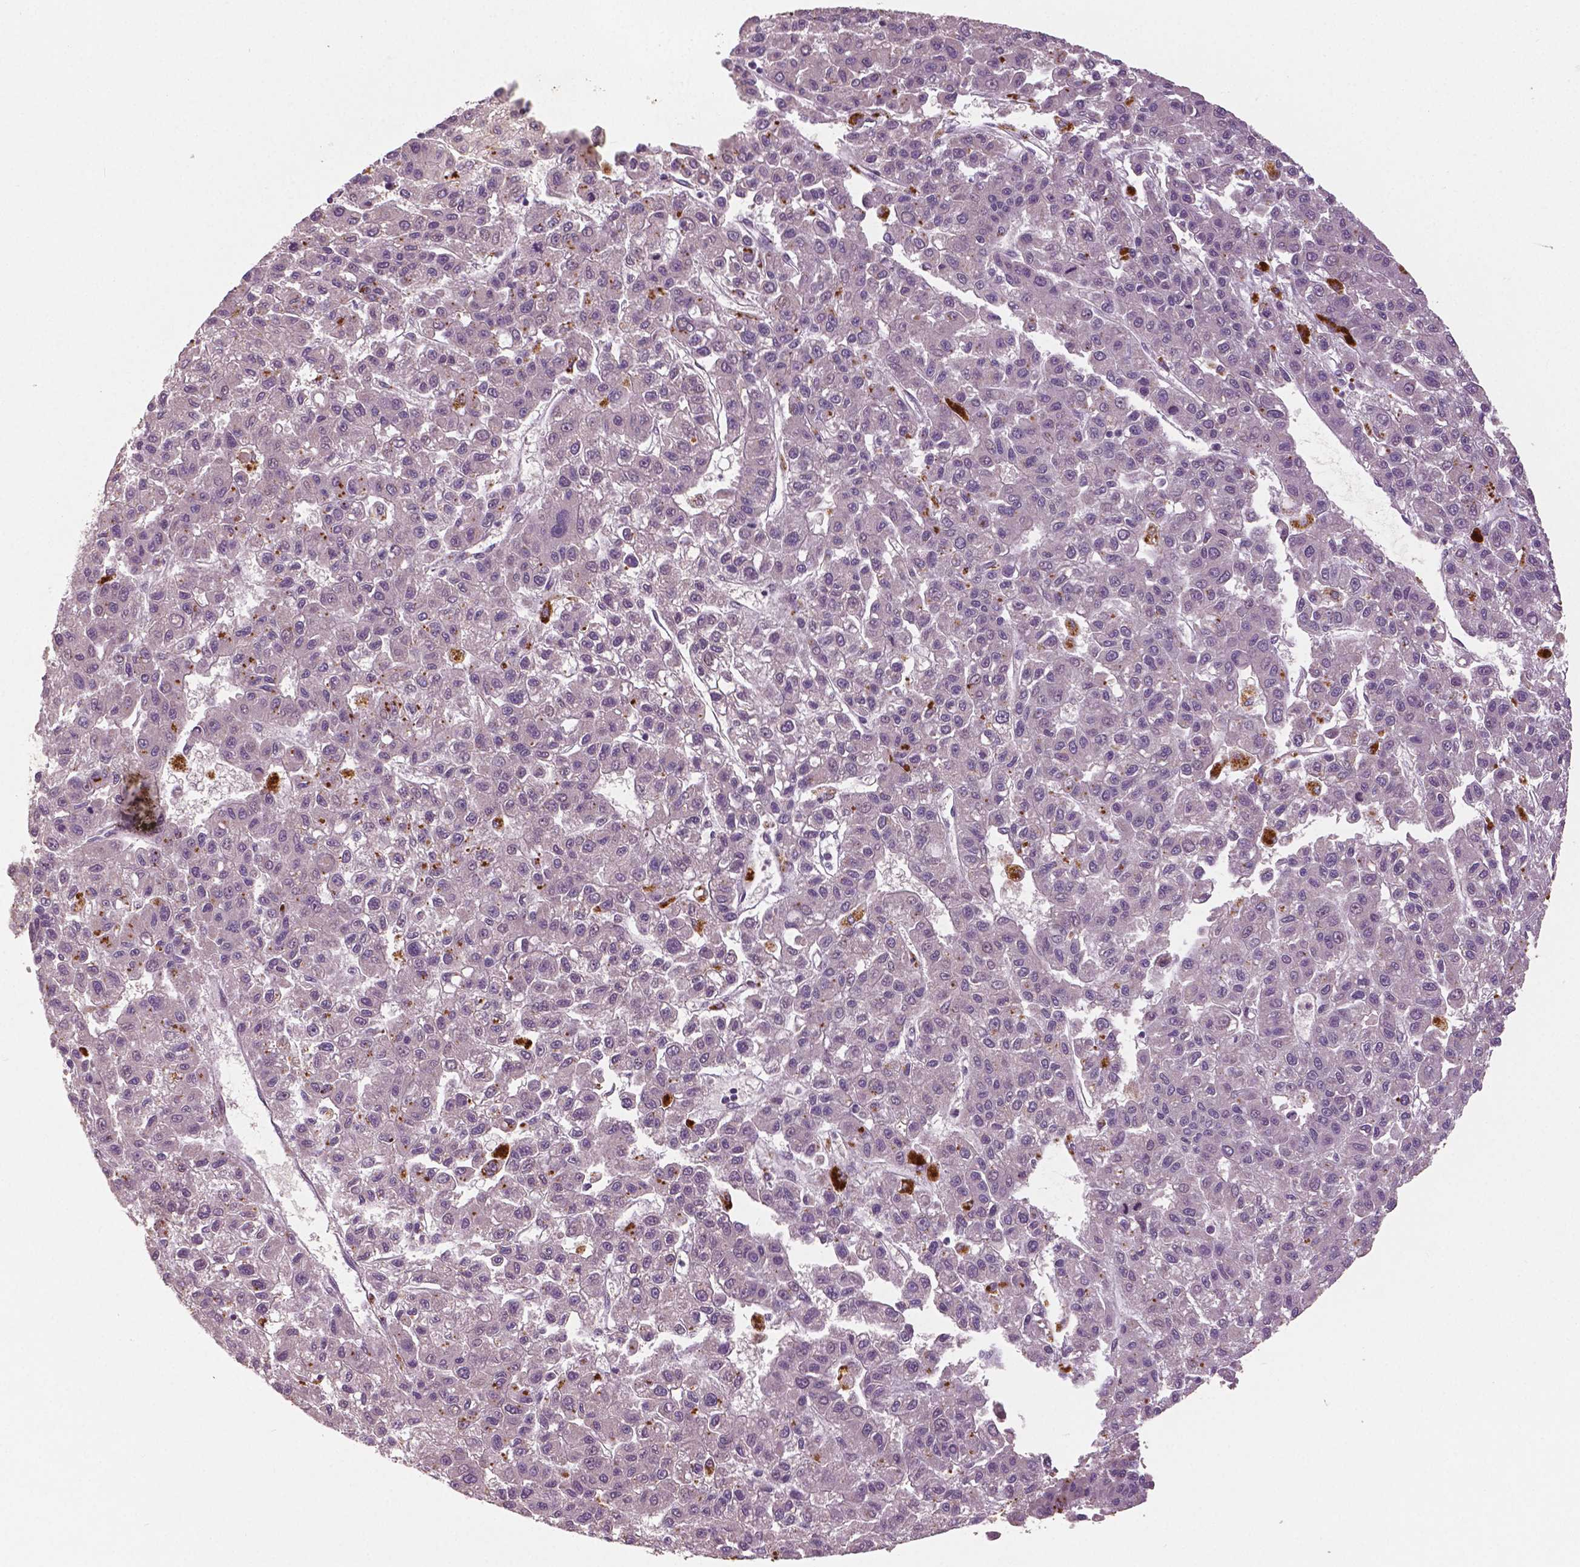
{"staining": {"intensity": "negative", "quantity": "none", "location": "none"}, "tissue": "liver cancer", "cell_type": "Tumor cells", "image_type": "cancer", "snomed": [{"axis": "morphology", "description": "Carcinoma, Hepatocellular, NOS"}, {"axis": "topography", "description": "Liver"}], "caption": "This is an immunohistochemistry histopathology image of human liver cancer. There is no staining in tumor cells.", "gene": "MKI67", "patient": {"sex": "male", "age": 70}}